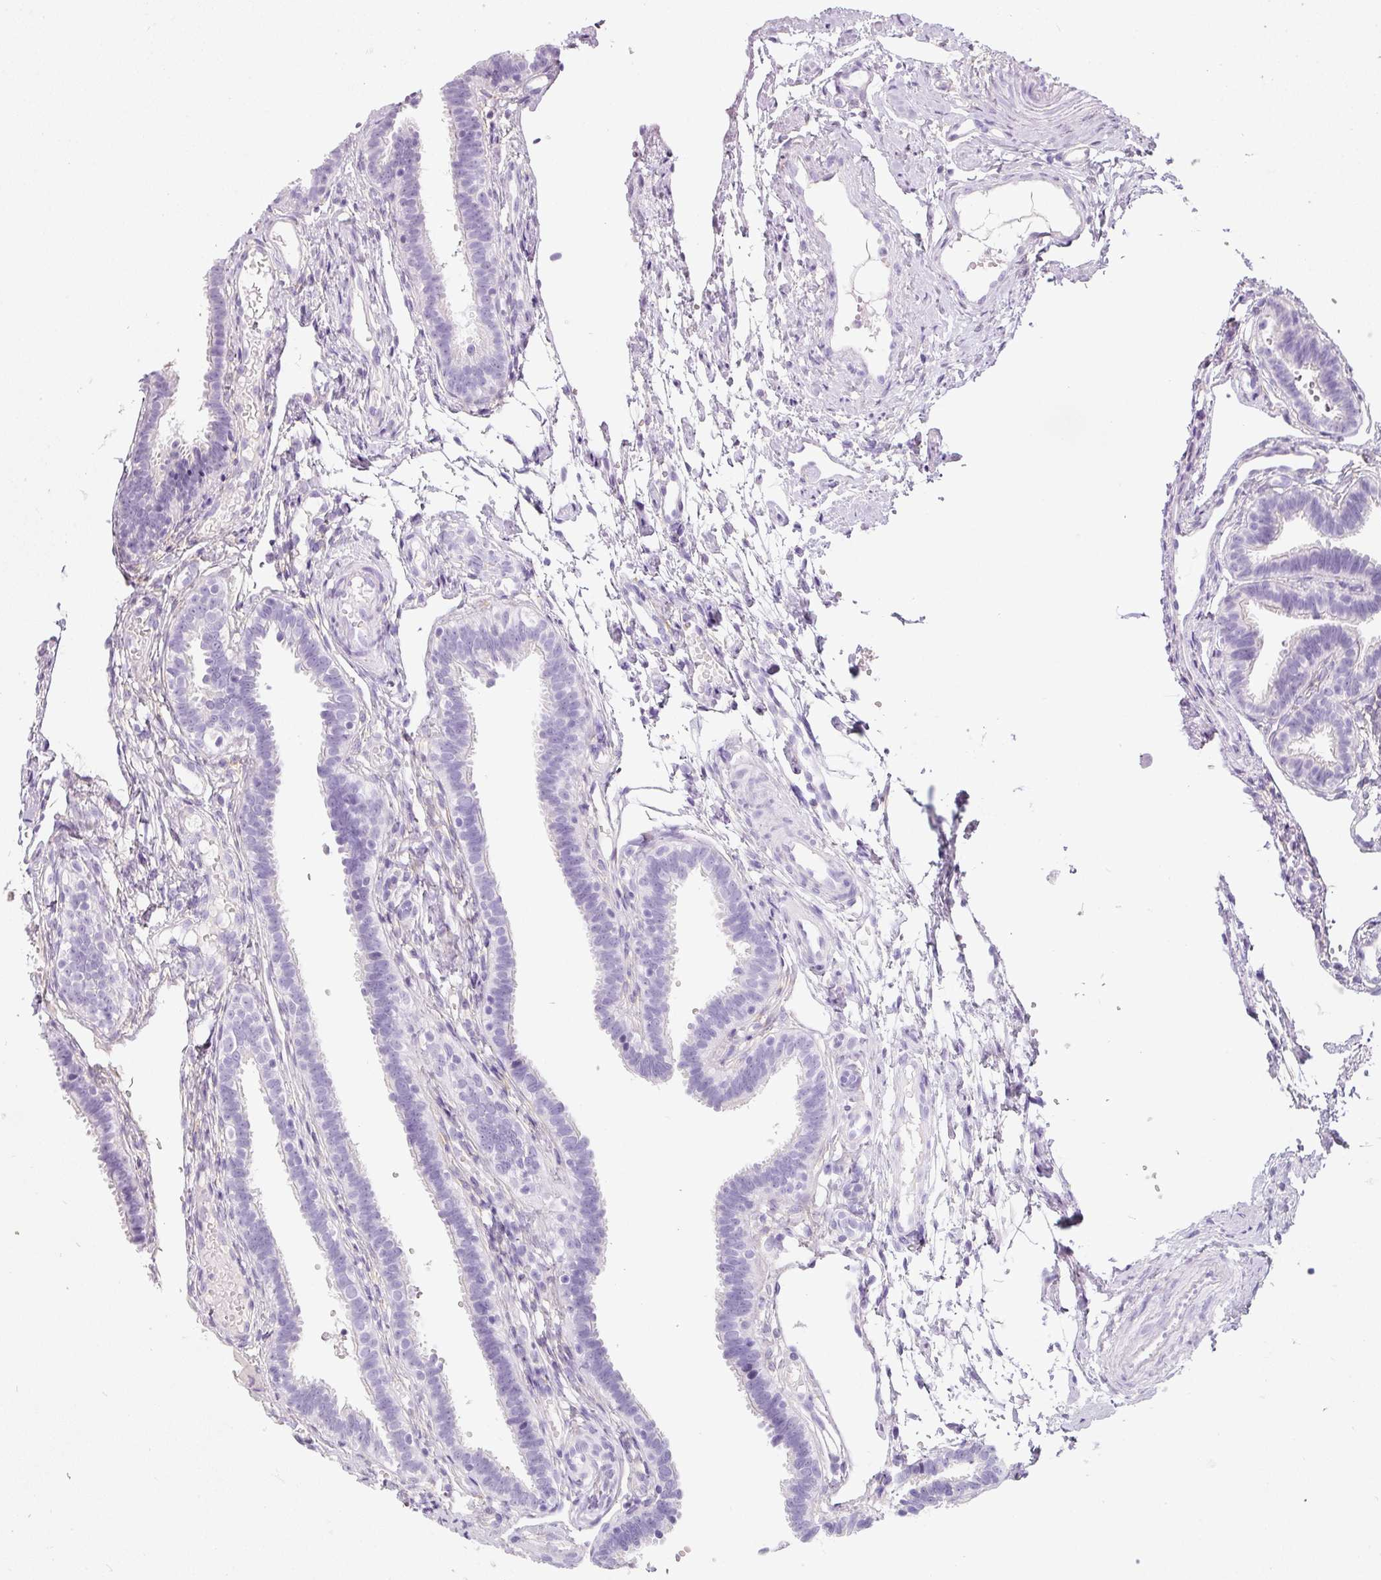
{"staining": {"intensity": "moderate", "quantity": "<25%", "location": "cytoplasmic/membranous"}, "tissue": "fallopian tube", "cell_type": "Glandular cells", "image_type": "normal", "snomed": [{"axis": "morphology", "description": "Normal tissue, NOS"}, {"axis": "topography", "description": "Fallopian tube"}], "caption": "Fallopian tube stained for a protein (brown) displays moderate cytoplasmic/membranous positive staining in approximately <25% of glandular cells.", "gene": "DNM1", "patient": {"sex": "female", "age": 37}}